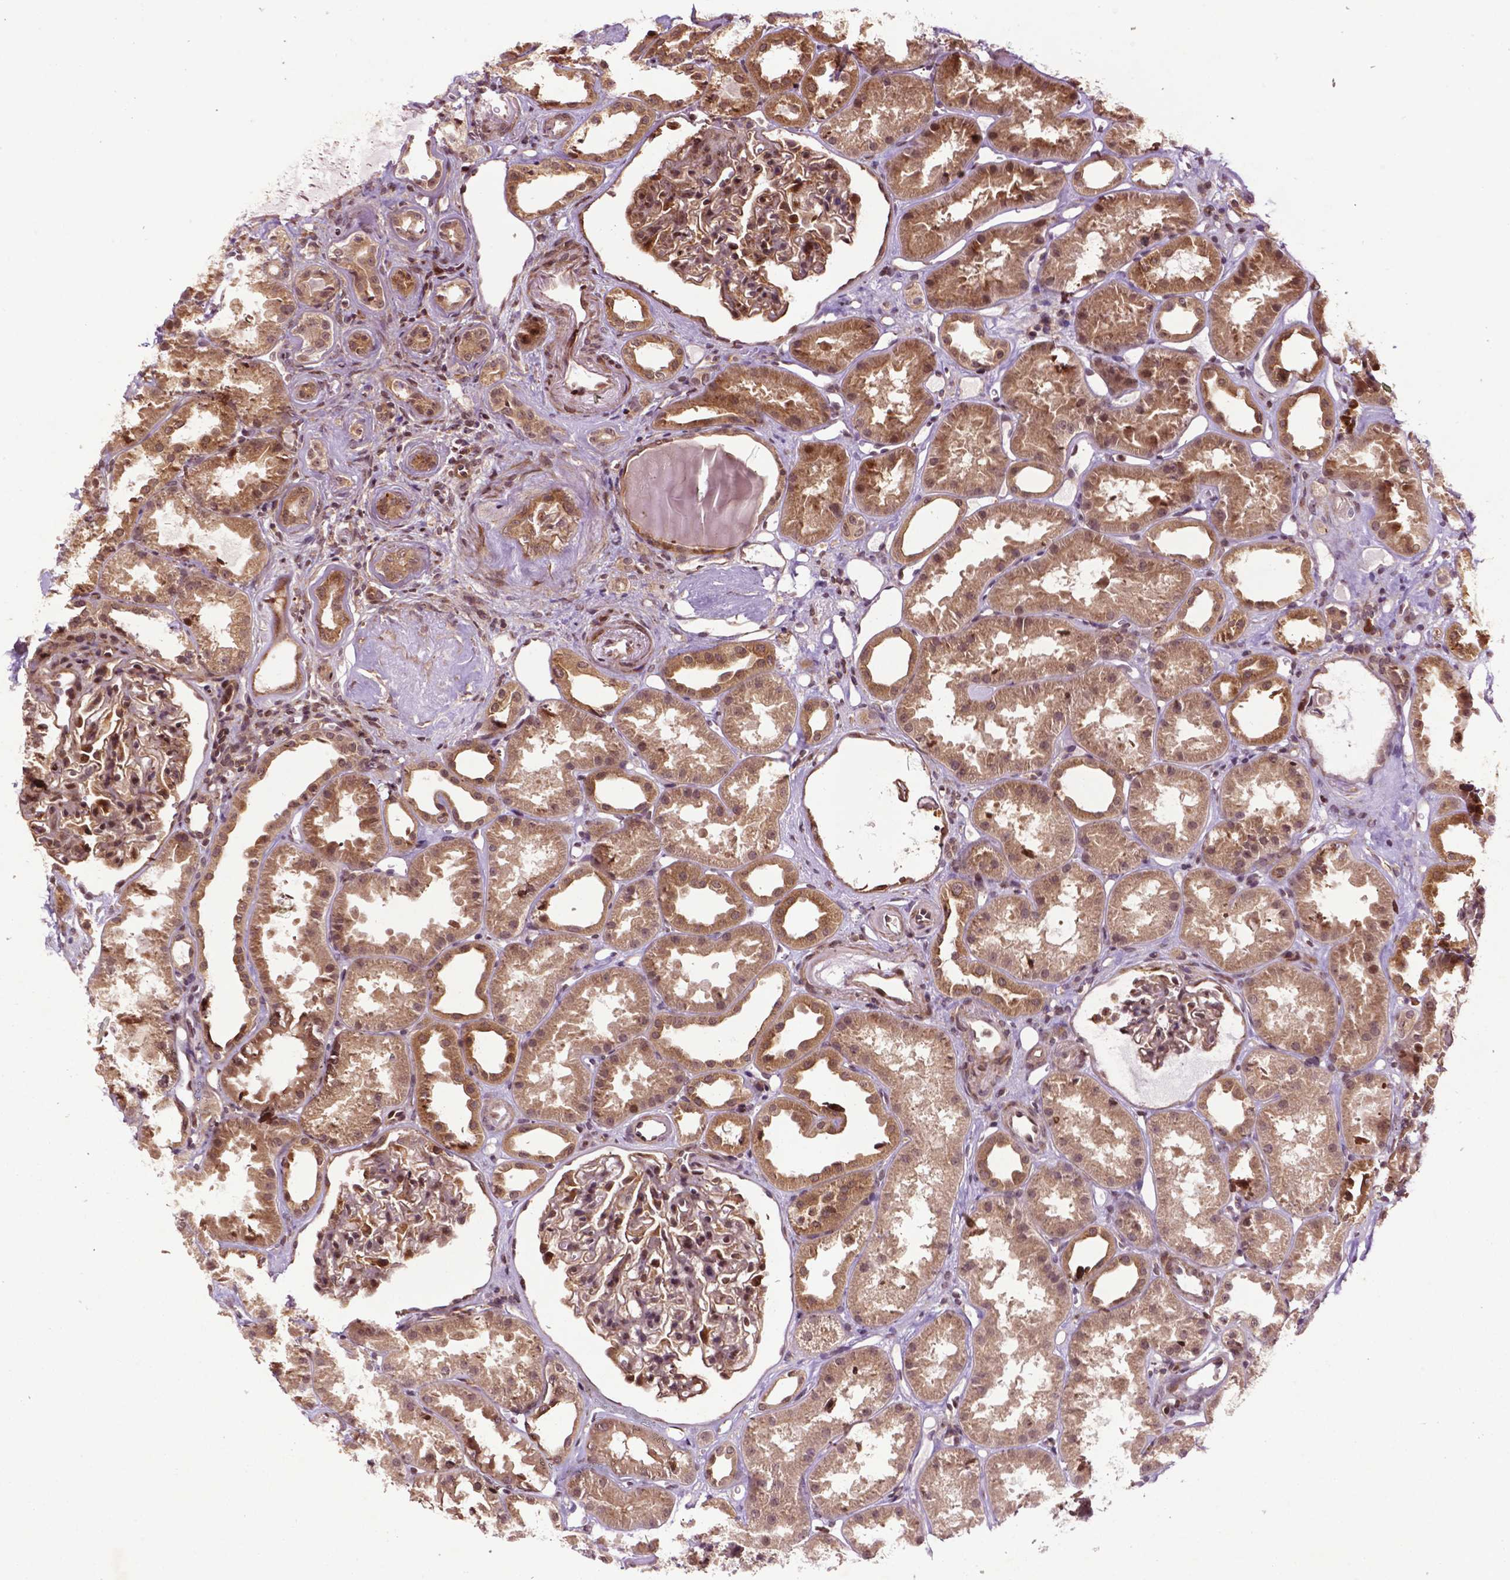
{"staining": {"intensity": "moderate", "quantity": "25%-75%", "location": "cytoplasmic/membranous,nuclear"}, "tissue": "kidney", "cell_type": "Cells in glomeruli", "image_type": "normal", "snomed": [{"axis": "morphology", "description": "Normal tissue, NOS"}, {"axis": "topography", "description": "Kidney"}], "caption": "A medium amount of moderate cytoplasmic/membranous,nuclear positivity is identified in approximately 25%-75% of cells in glomeruli in unremarkable kidney.", "gene": "TMX2", "patient": {"sex": "male", "age": 61}}